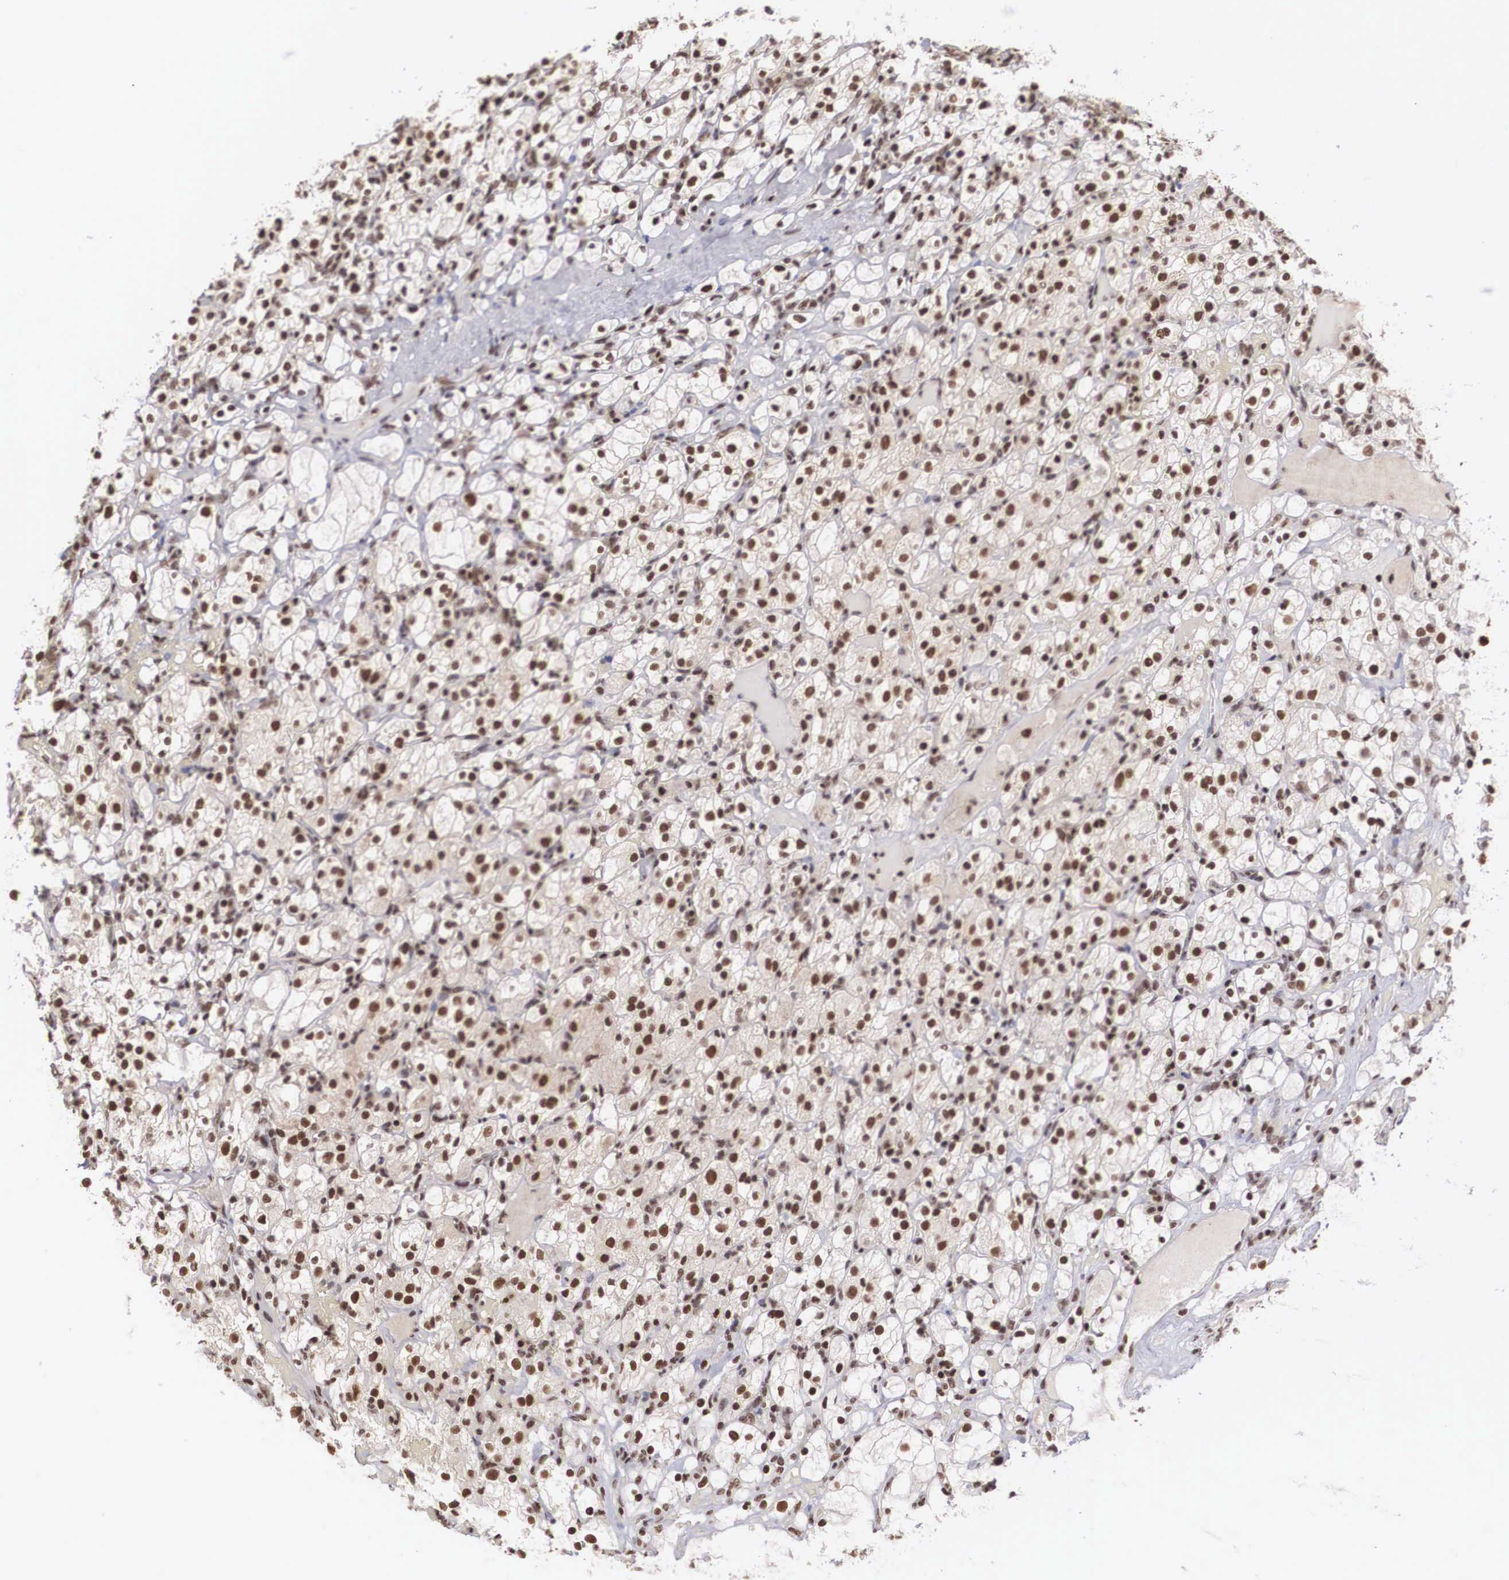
{"staining": {"intensity": "strong", "quantity": ">75%", "location": "nuclear"}, "tissue": "renal cancer", "cell_type": "Tumor cells", "image_type": "cancer", "snomed": [{"axis": "morphology", "description": "Adenocarcinoma, NOS"}, {"axis": "topography", "description": "Kidney"}], "caption": "Protein staining of renal adenocarcinoma tissue demonstrates strong nuclear positivity in about >75% of tumor cells.", "gene": "HTATSF1", "patient": {"sex": "female", "age": 83}}